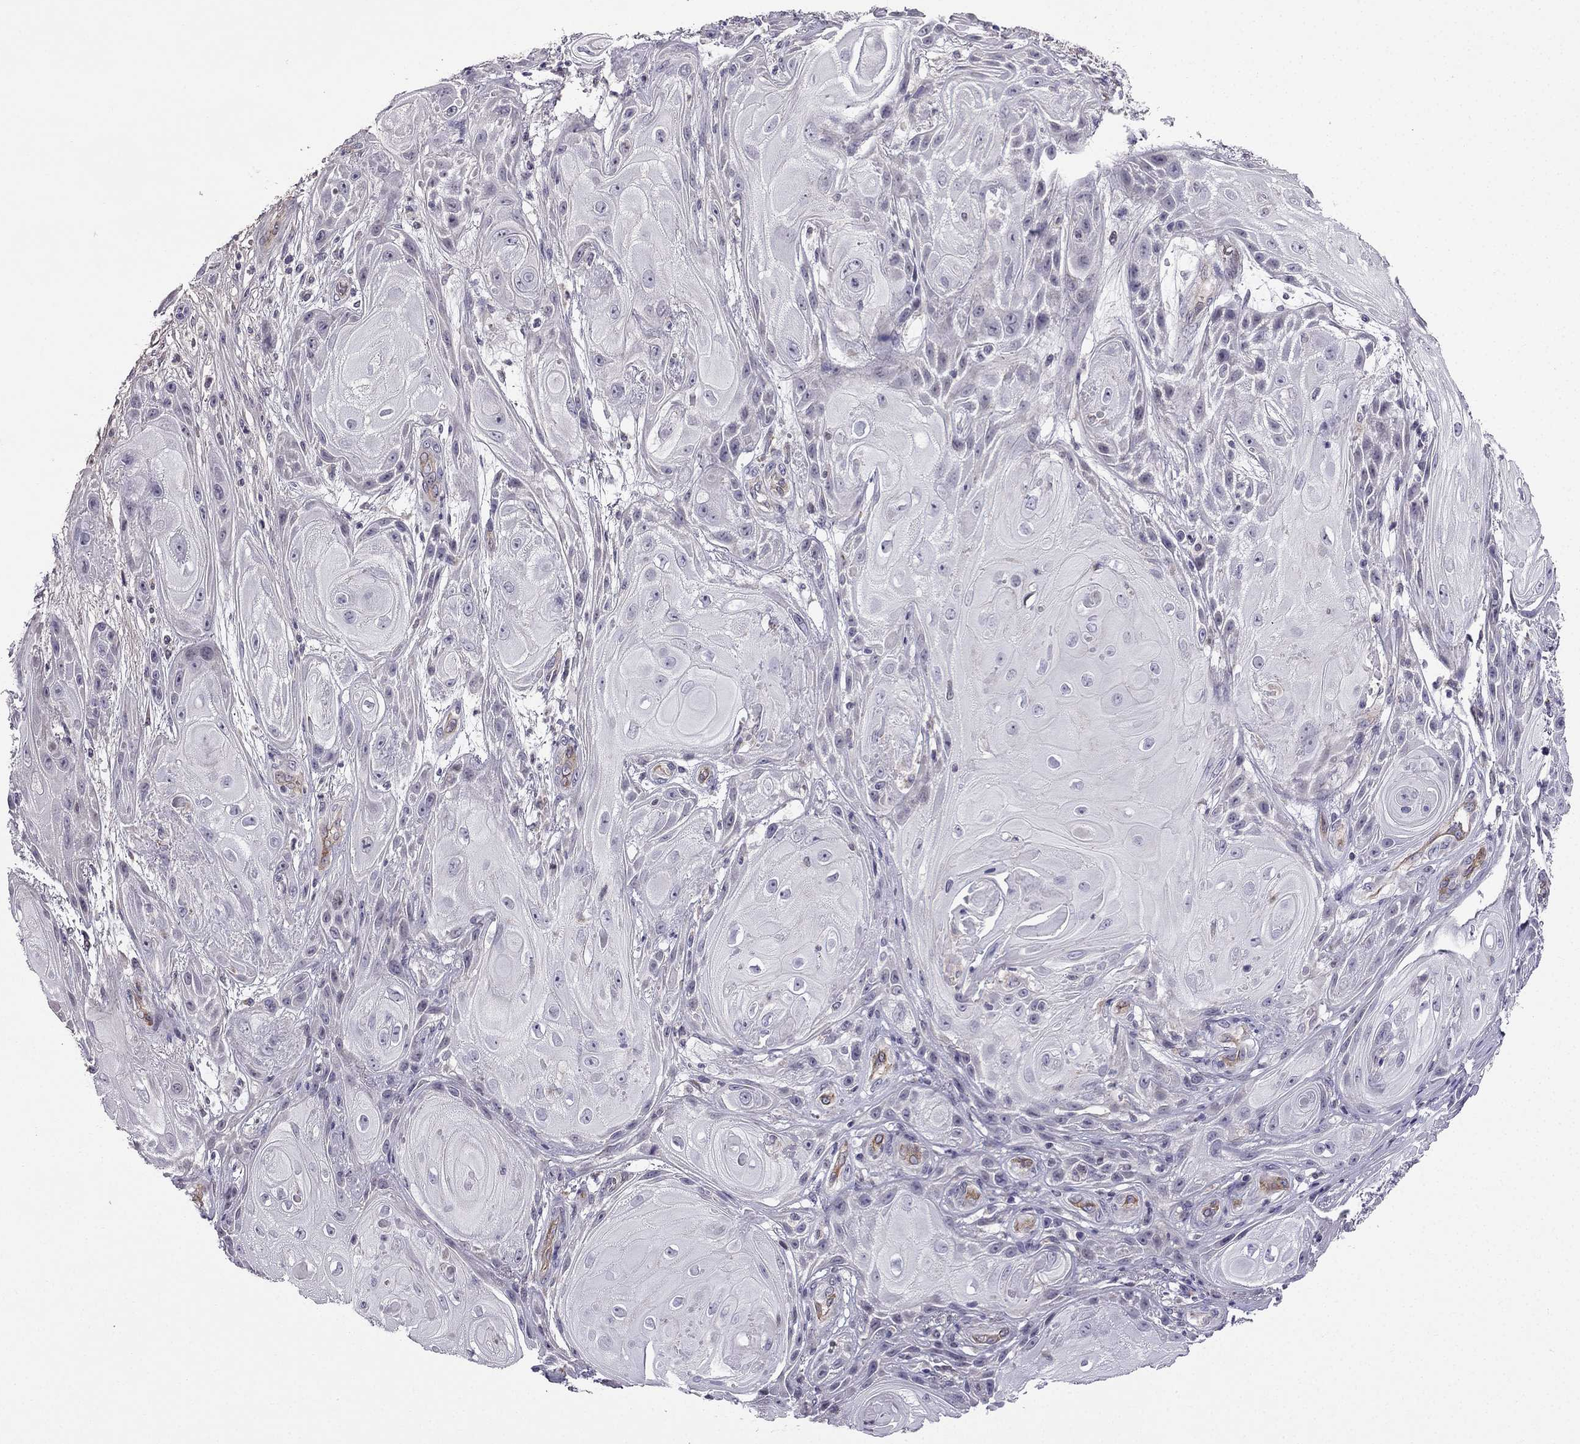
{"staining": {"intensity": "negative", "quantity": "none", "location": "none"}, "tissue": "skin cancer", "cell_type": "Tumor cells", "image_type": "cancer", "snomed": [{"axis": "morphology", "description": "Squamous cell carcinoma, NOS"}, {"axis": "topography", "description": "Skin"}], "caption": "This is an immunohistochemistry (IHC) micrograph of human skin cancer. There is no expression in tumor cells.", "gene": "SLC6A2", "patient": {"sex": "male", "age": 62}}